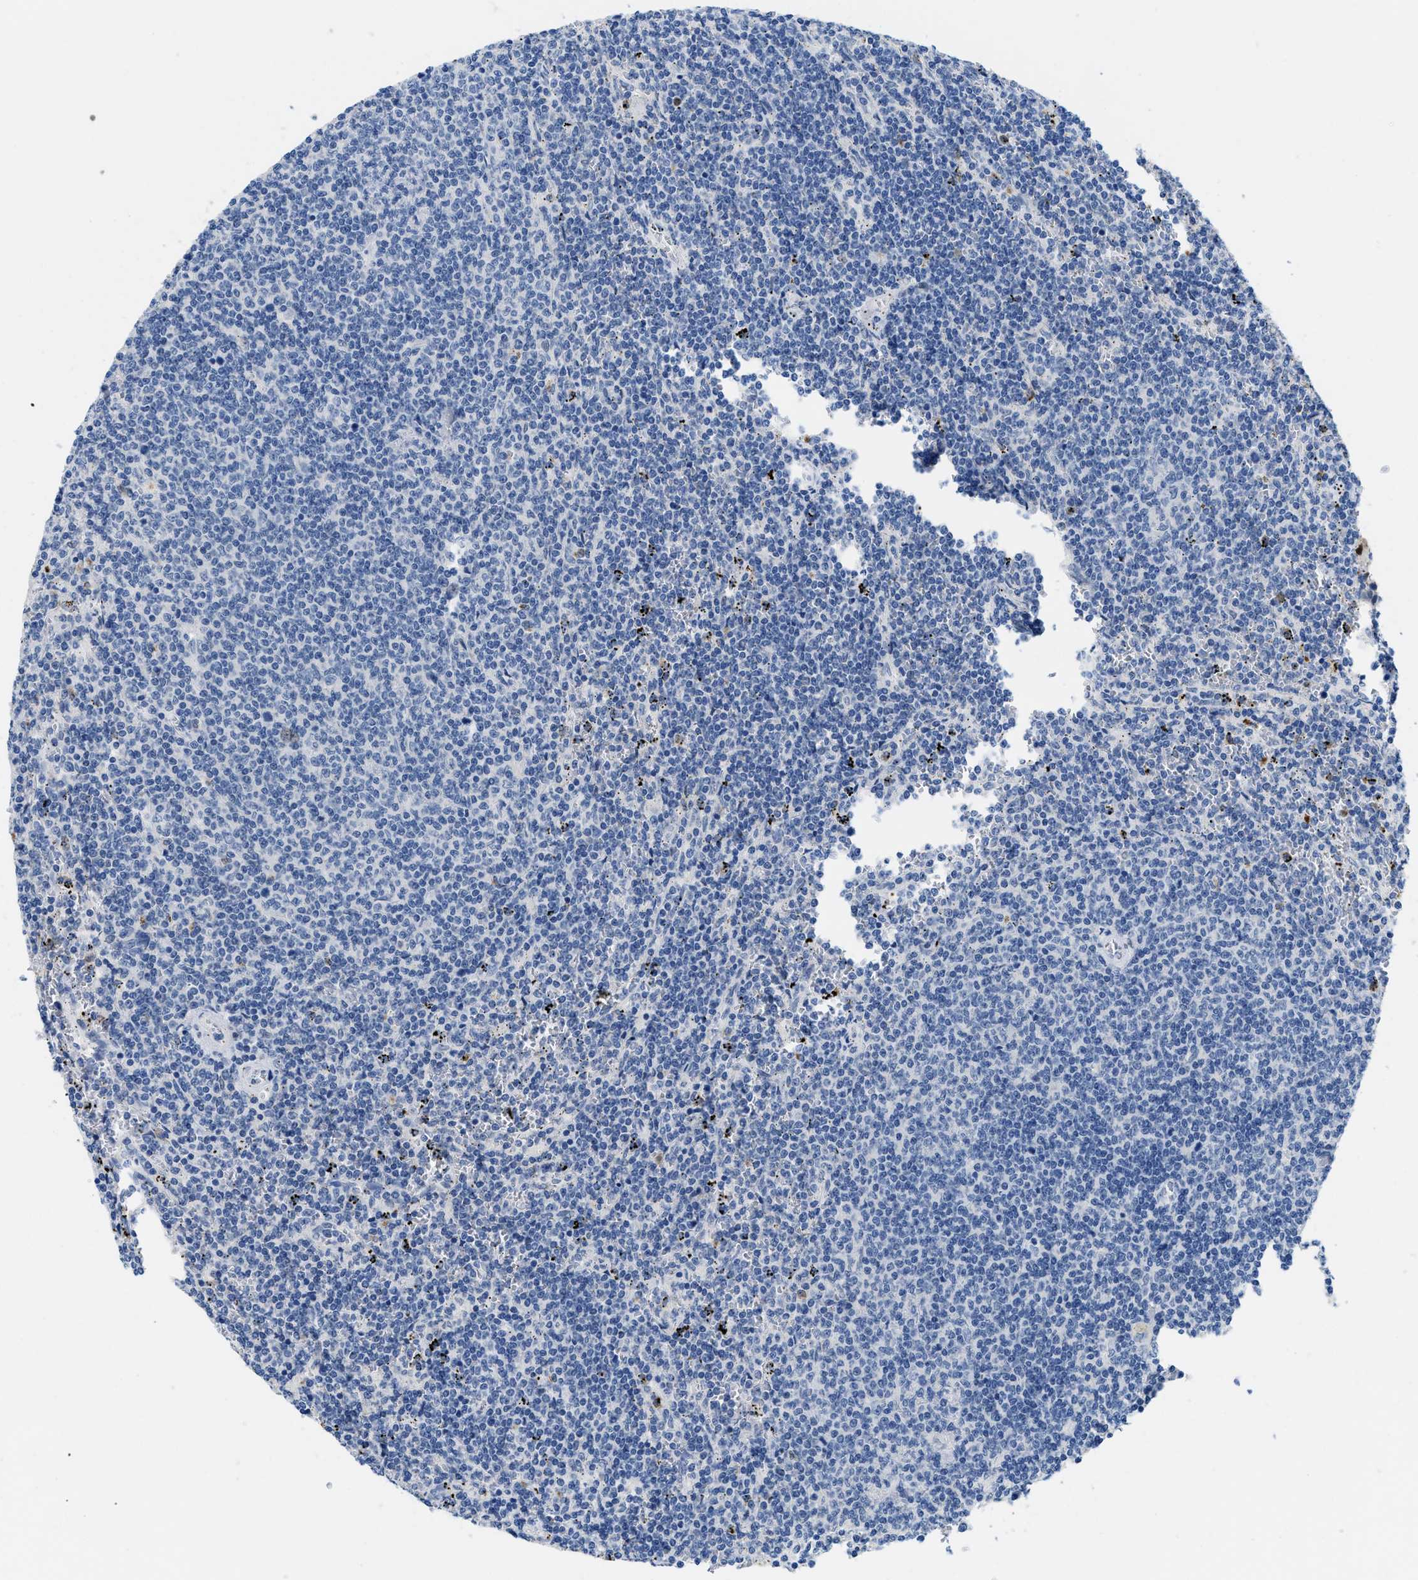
{"staining": {"intensity": "negative", "quantity": "none", "location": "none"}, "tissue": "lymphoma", "cell_type": "Tumor cells", "image_type": "cancer", "snomed": [{"axis": "morphology", "description": "Malignant lymphoma, non-Hodgkin's type, Low grade"}, {"axis": "topography", "description": "Spleen"}], "caption": "Histopathology image shows no significant protein staining in tumor cells of malignant lymphoma, non-Hodgkin's type (low-grade).", "gene": "NFIX", "patient": {"sex": "female", "age": 50}}